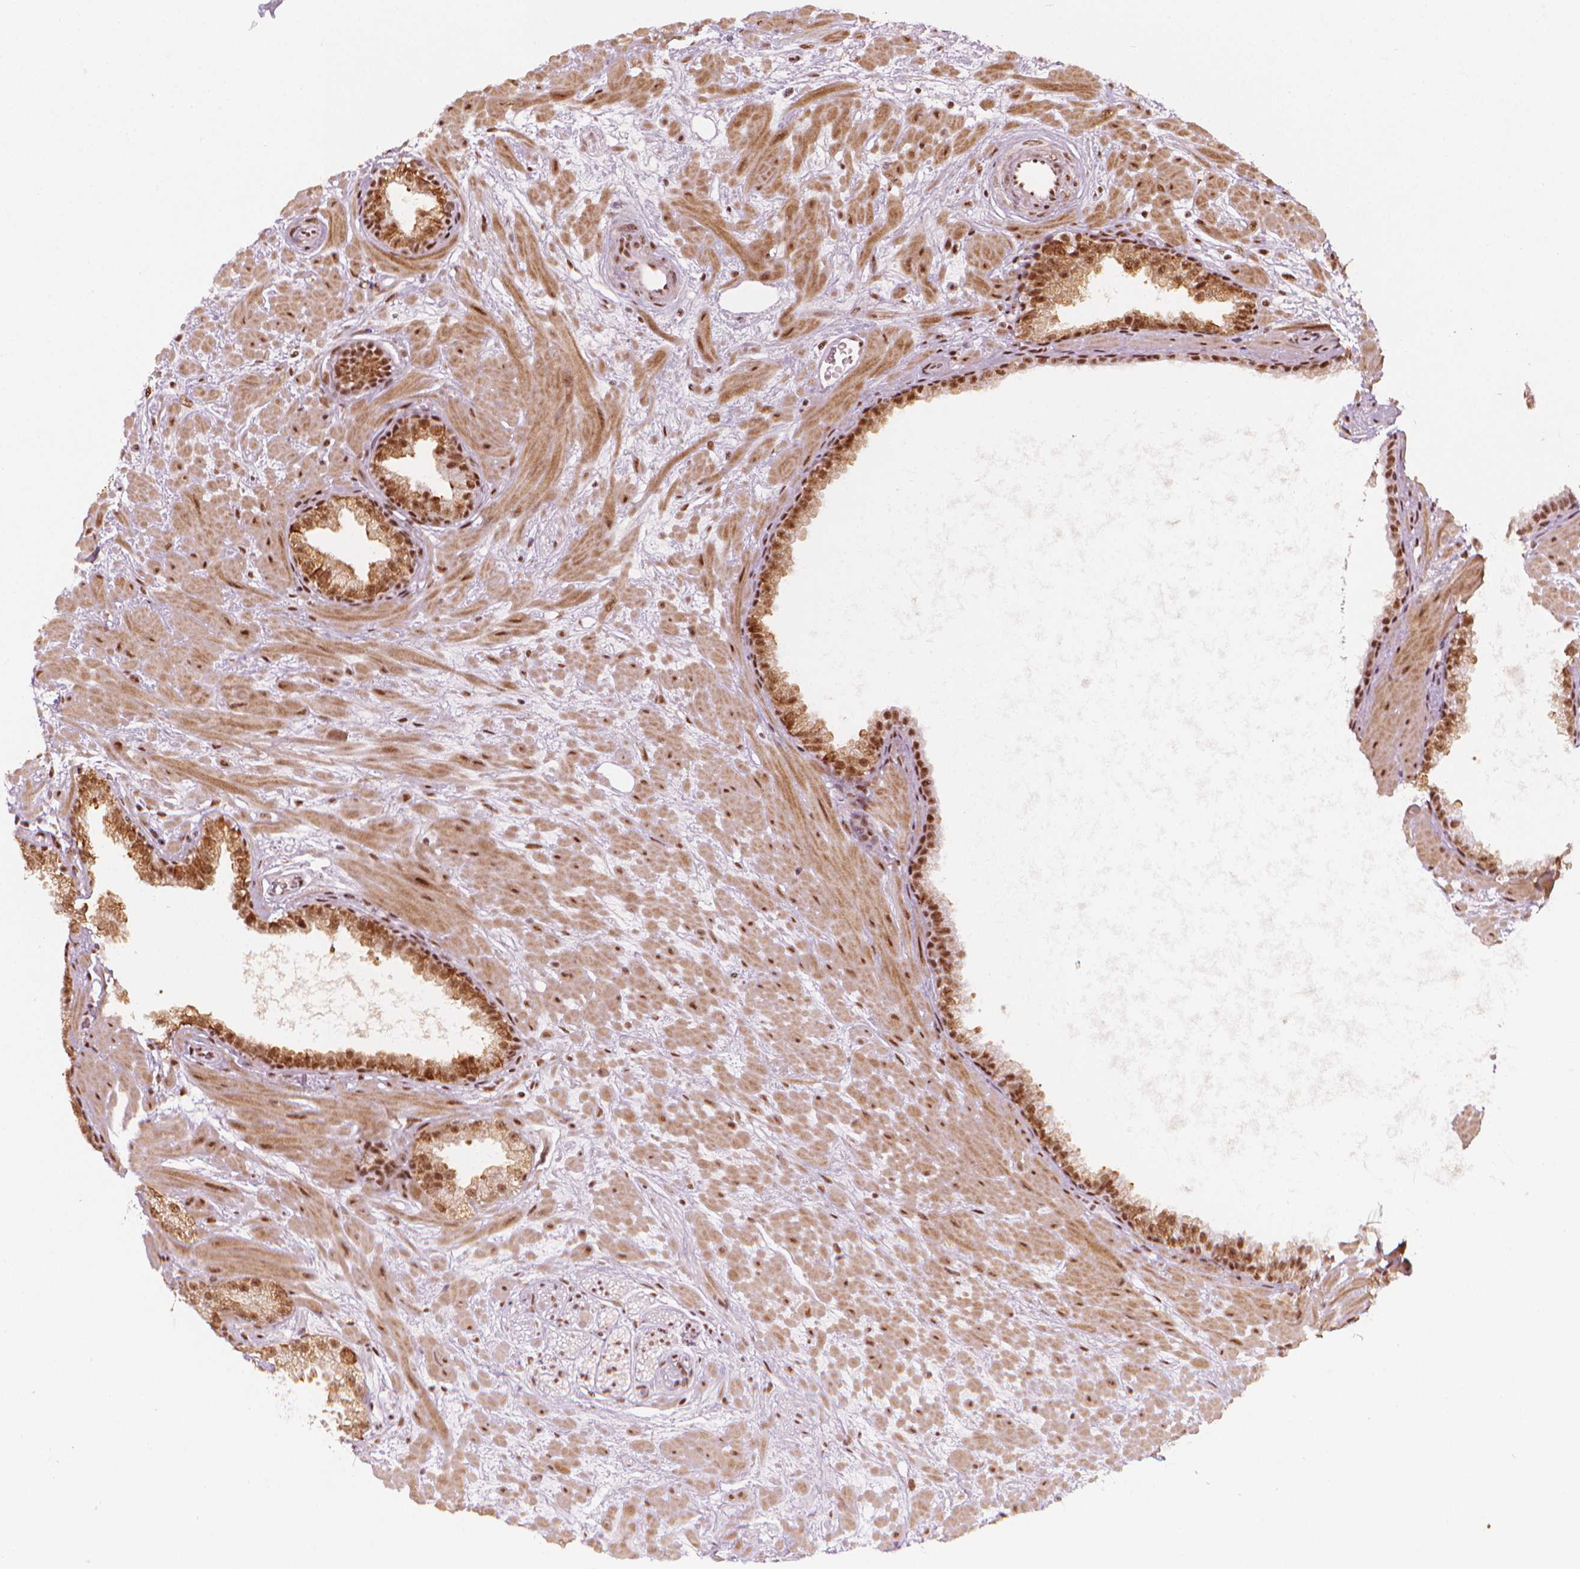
{"staining": {"intensity": "moderate", "quantity": ">75%", "location": "nuclear"}, "tissue": "prostate cancer", "cell_type": "Tumor cells", "image_type": "cancer", "snomed": [{"axis": "morphology", "description": "Adenocarcinoma, Low grade"}, {"axis": "topography", "description": "Prostate"}], "caption": "Immunohistochemistry of human prostate cancer (adenocarcinoma (low-grade)) displays medium levels of moderate nuclear expression in about >75% of tumor cells. The staining was performed using DAB (3,3'-diaminobenzidine) to visualize the protein expression in brown, while the nuclei were stained in blue with hematoxylin (Magnification: 20x).", "gene": "ELF2", "patient": {"sex": "male", "age": 68}}